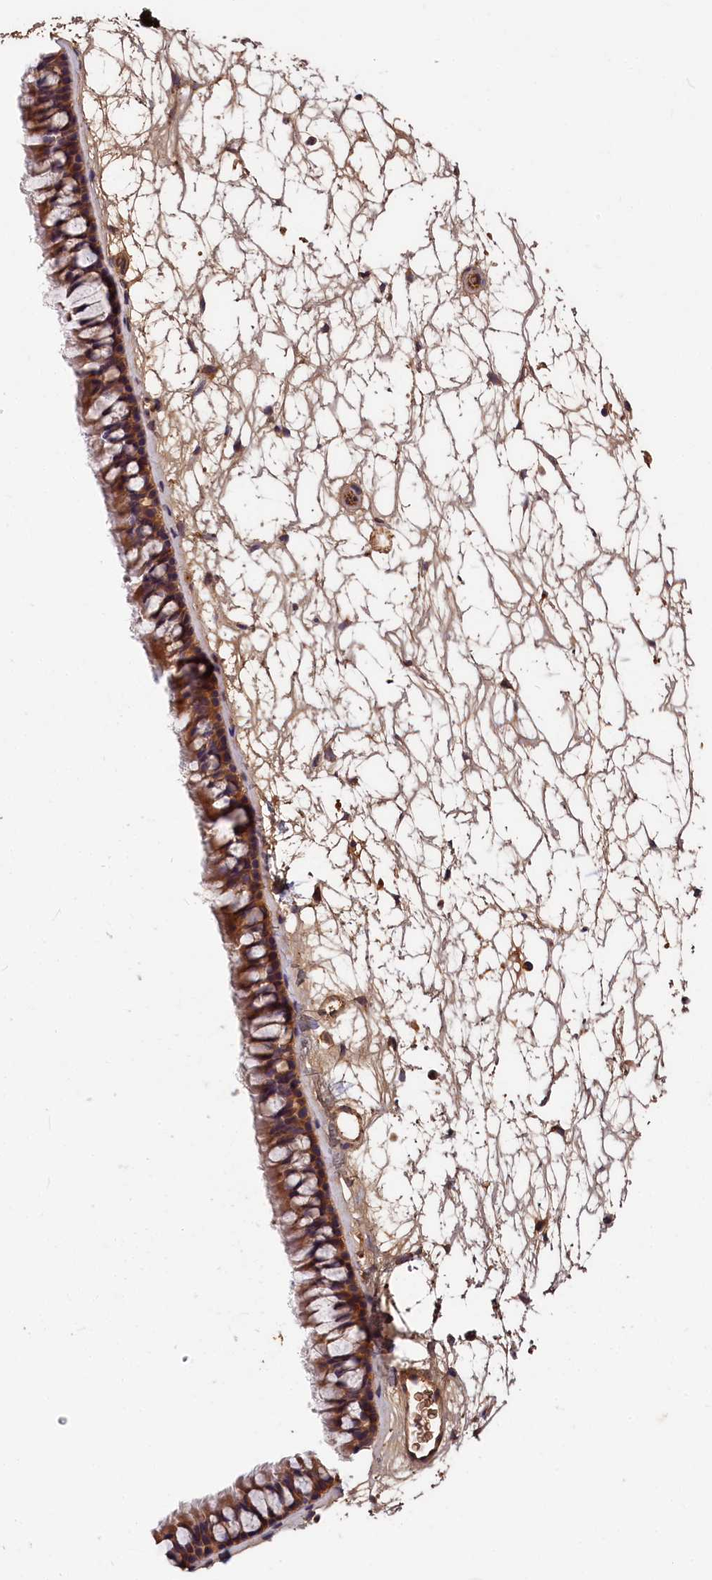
{"staining": {"intensity": "moderate", "quantity": ">75%", "location": "cytoplasmic/membranous"}, "tissue": "nasopharynx", "cell_type": "Respiratory epithelial cells", "image_type": "normal", "snomed": [{"axis": "morphology", "description": "Normal tissue, NOS"}, {"axis": "topography", "description": "Nasopharynx"}], "caption": "Immunohistochemistry of benign human nasopharynx displays medium levels of moderate cytoplasmic/membranous expression in approximately >75% of respiratory epithelial cells. (DAB (3,3'-diaminobenzidine) IHC, brown staining for protein, blue staining for nuclei).", "gene": "ITIH1", "patient": {"sex": "male", "age": 64}}